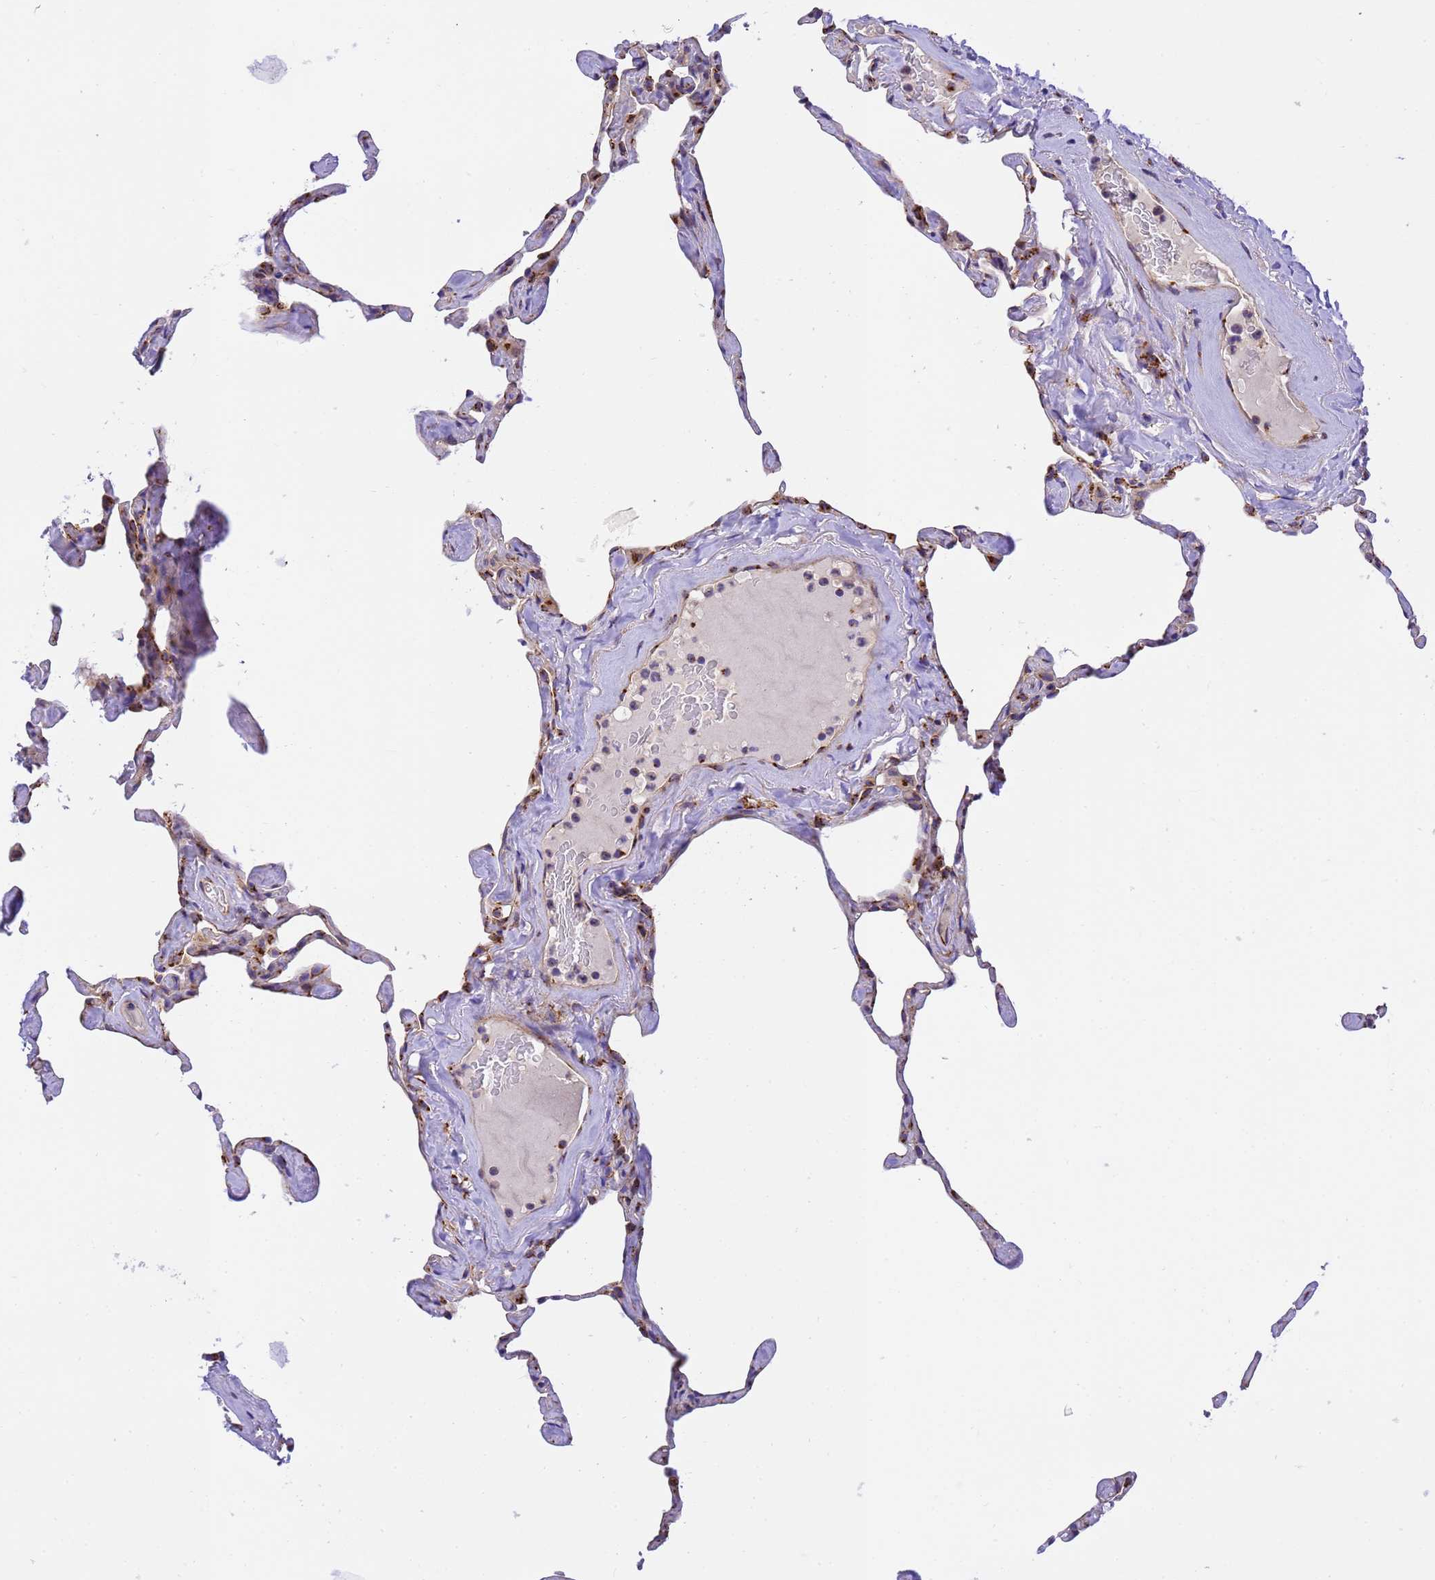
{"staining": {"intensity": "moderate", "quantity": "25%-75%", "location": "cytoplasmic/membranous"}, "tissue": "lung", "cell_type": "Alveolar cells", "image_type": "normal", "snomed": [{"axis": "morphology", "description": "Normal tissue, NOS"}, {"axis": "topography", "description": "Lung"}], "caption": "Alveolar cells show moderate cytoplasmic/membranous expression in approximately 25%-75% of cells in normal lung. The staining is performed using DAB (3,3'-diaminobenzidine) brown chromogen to label protein expression. The nuclei are counter-stained blue using hematoxylin.", "gene": "RHBDD3", "patient": {"sex": "male", "age": 65}}